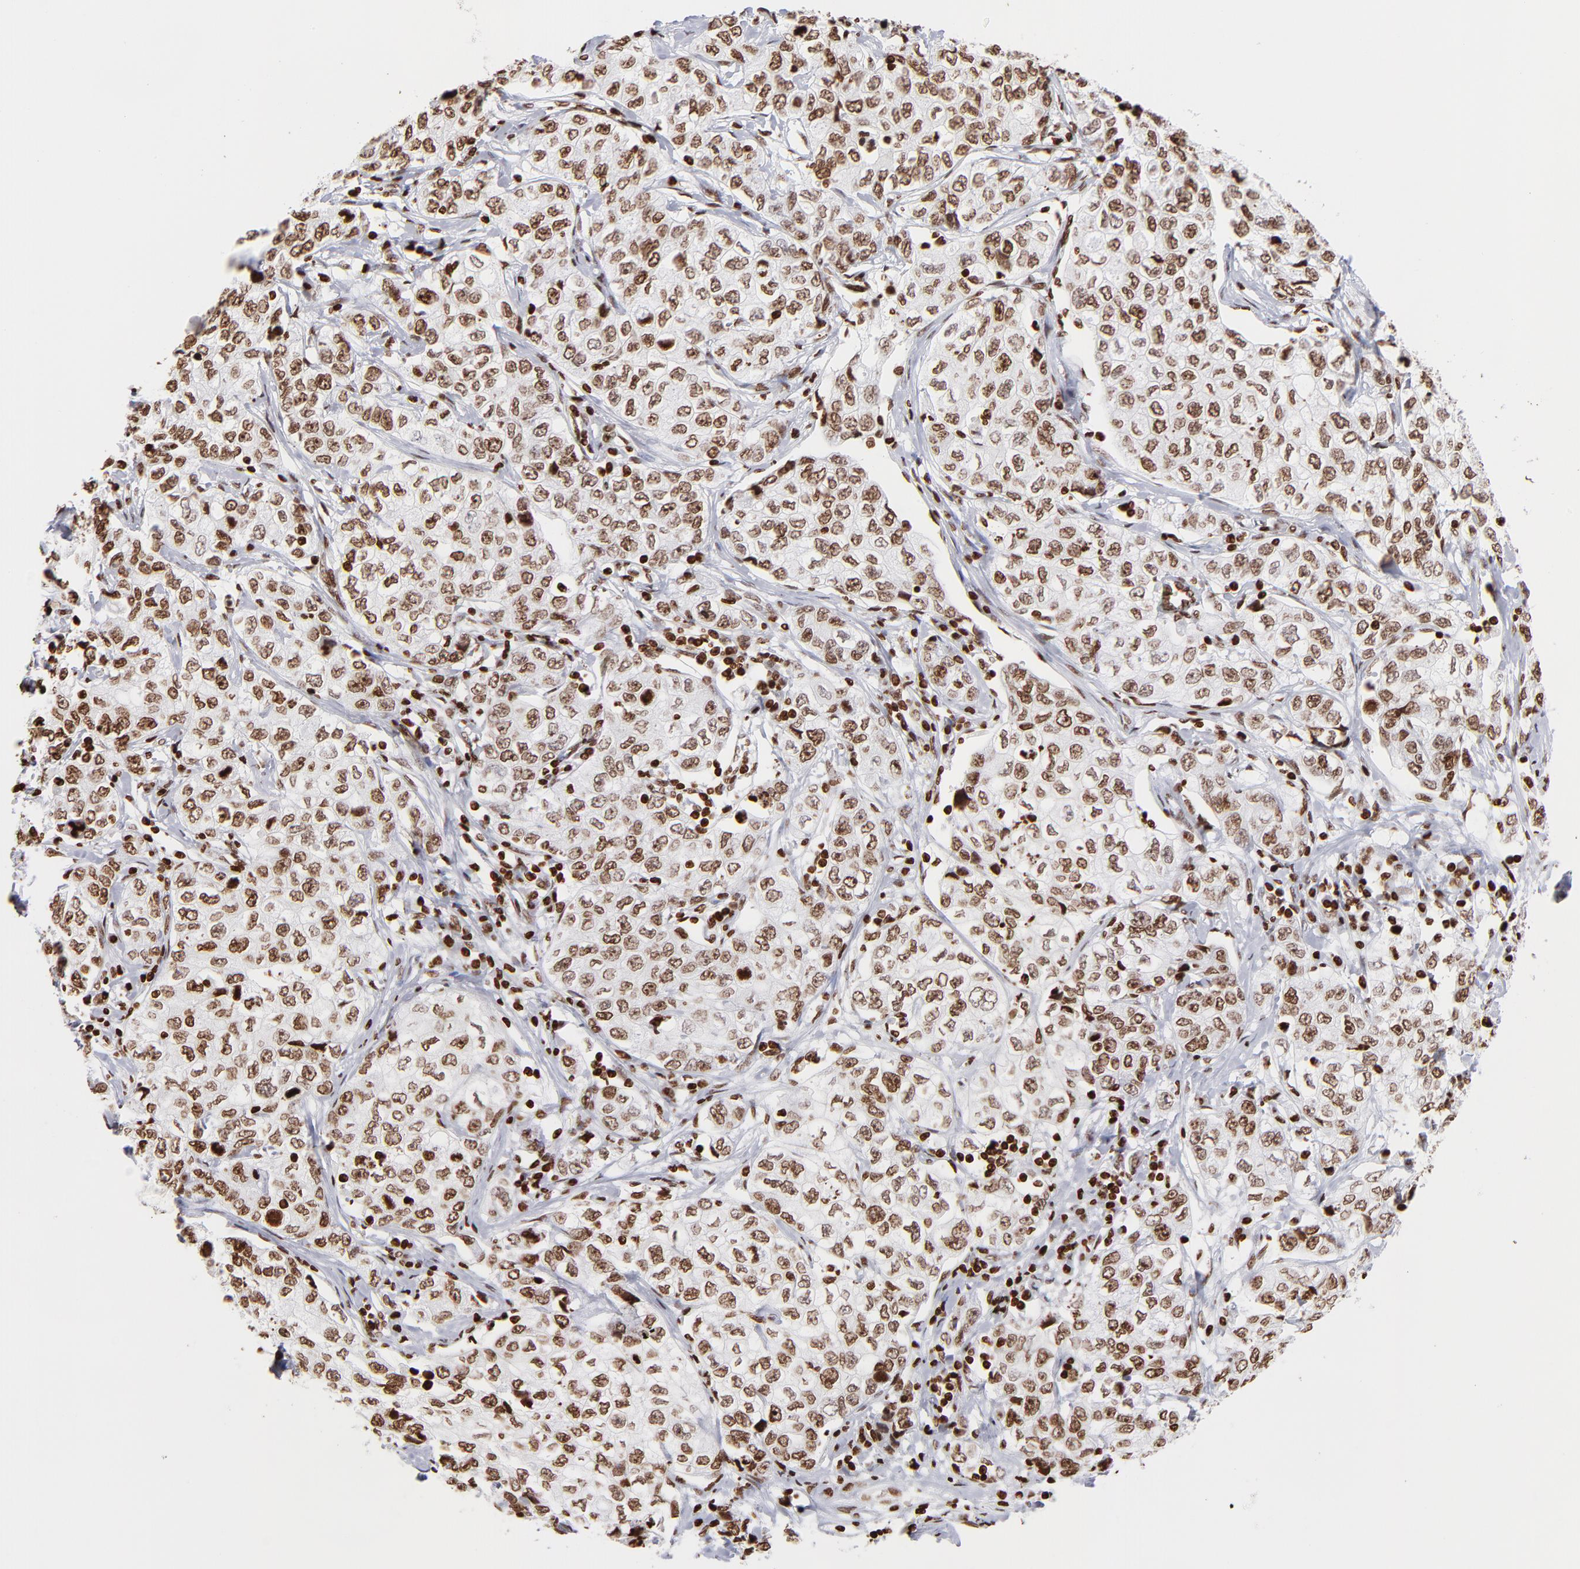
{"staining": {"intensity": "moderate", "quantity": ">75%", "location": "nuclear"}, "tissue": "stomach cancer", "cell_type": "Tumor cells", "image_type": "cancer", "snomed": [{"axis": "morphology", "description": "Adenocarcinoma, NOS"}, {"axis": "topography", "description": "Stomach"}], "caption": "A high-resolution histopathology image shows immunohistochemistry (IHC) staining of stomach cancer, which demonstrates moderate nuclear staining in approximately >75% of tumor cells.", "gene": "RTL4", "patient": {"sex": "male", "age": 48}}